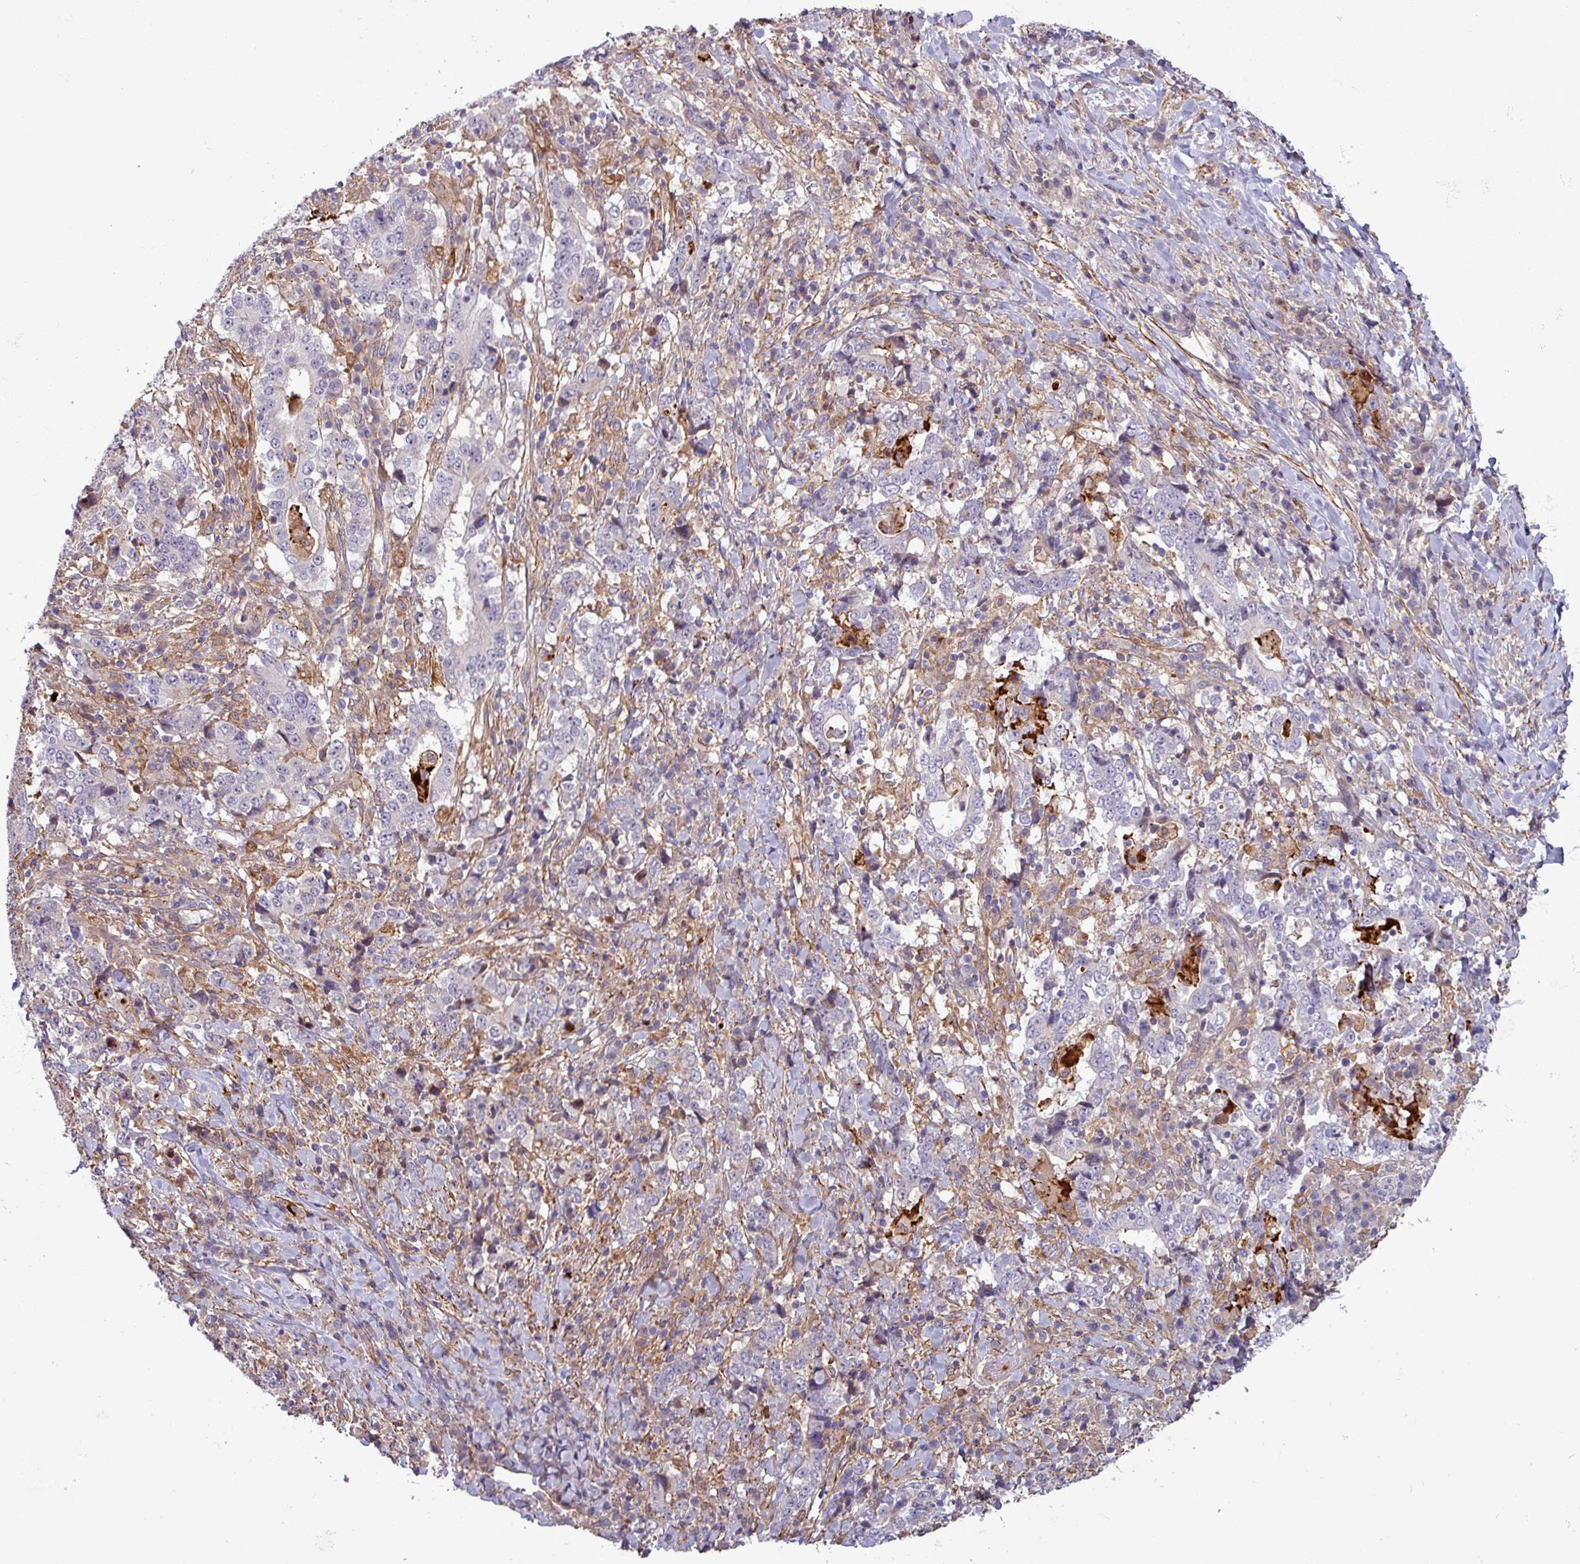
{"staining": {"intensity": "negative", "quantity": "none", "location": "none"}, "tissue": "stomach cancer", "cell_type": "Tumor cells", "image_type": "cancer", "snomed": [{"axis": "morphology", "description": "Normal tissue, NOS"}, {"axis": "morphology", "description": "Adenocarcinoma, NOS"}, {"axis": "topography", "description": "Stomach, upper"}, {"axis": "topography", "description": "Stomach"}], "caption": "Stomach cancer was stained to show a protein in brown. There is no significant positivity in tumor cells.", "gene": "PCED1A", "patient": {"sex": "male", "age": 59}}